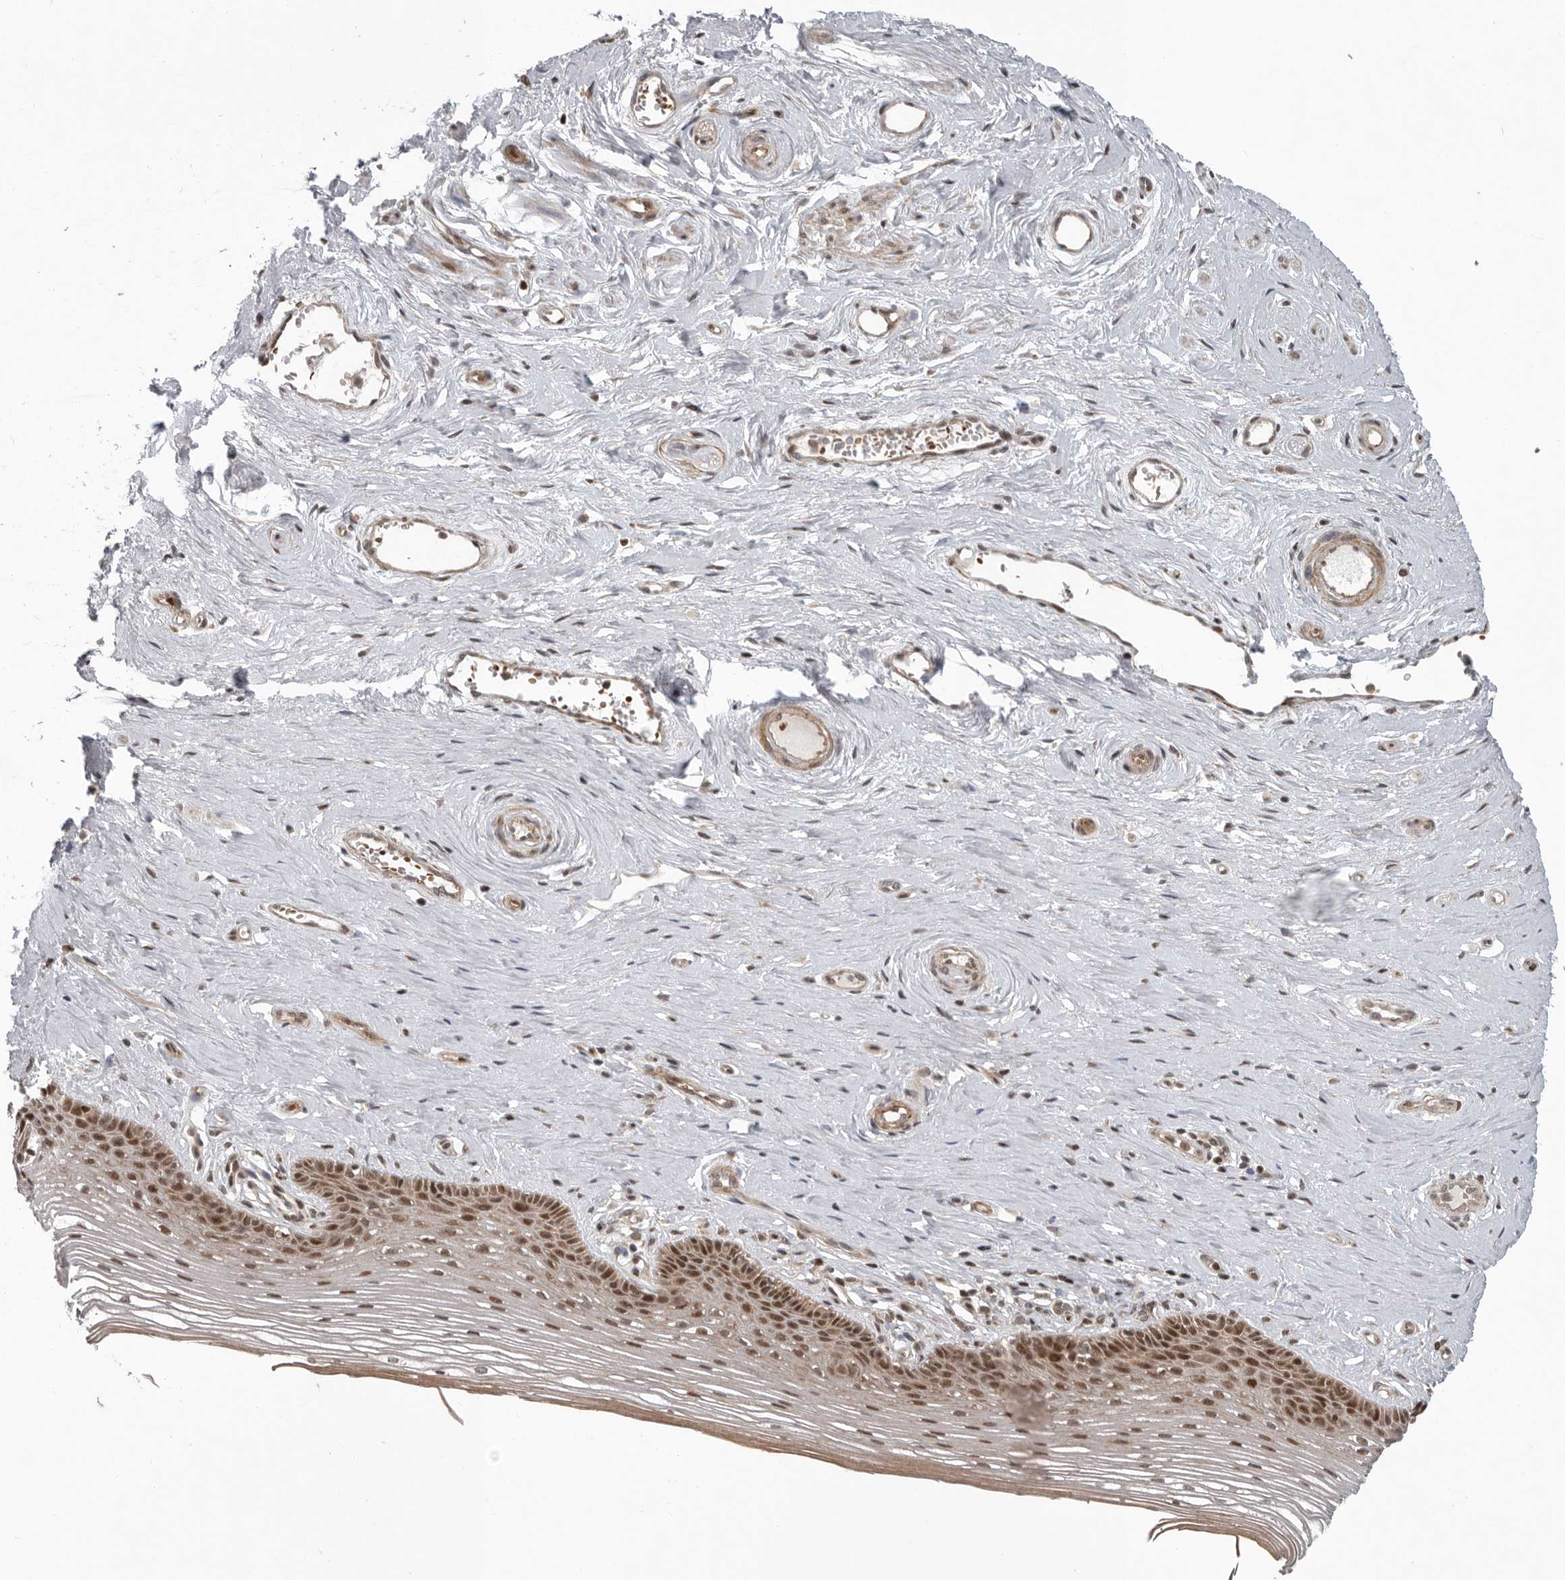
{"staining": {"intensity": "moderate", "quantity": ">75%", "location": "cytoplasmic/membranous,nuclear"}, "tissue": "vagina", "cell_type": "Squamous epithelial cells", "image_type": "normal", "snomed": [{"axis": "morphology", "description": "Normal tissue, NOS"}, {"axis": "topography", "description": "Vagina"}], "caption": "The micrograph reveals immunohistochemical staining of benign vagina. There is moderate cytoplasmic/membranous,nuclear staining is appreciated in about >75% of squamous epithelial cells.", "gene": "RABIF", "patient": {"sex": "female", "age": 46}}